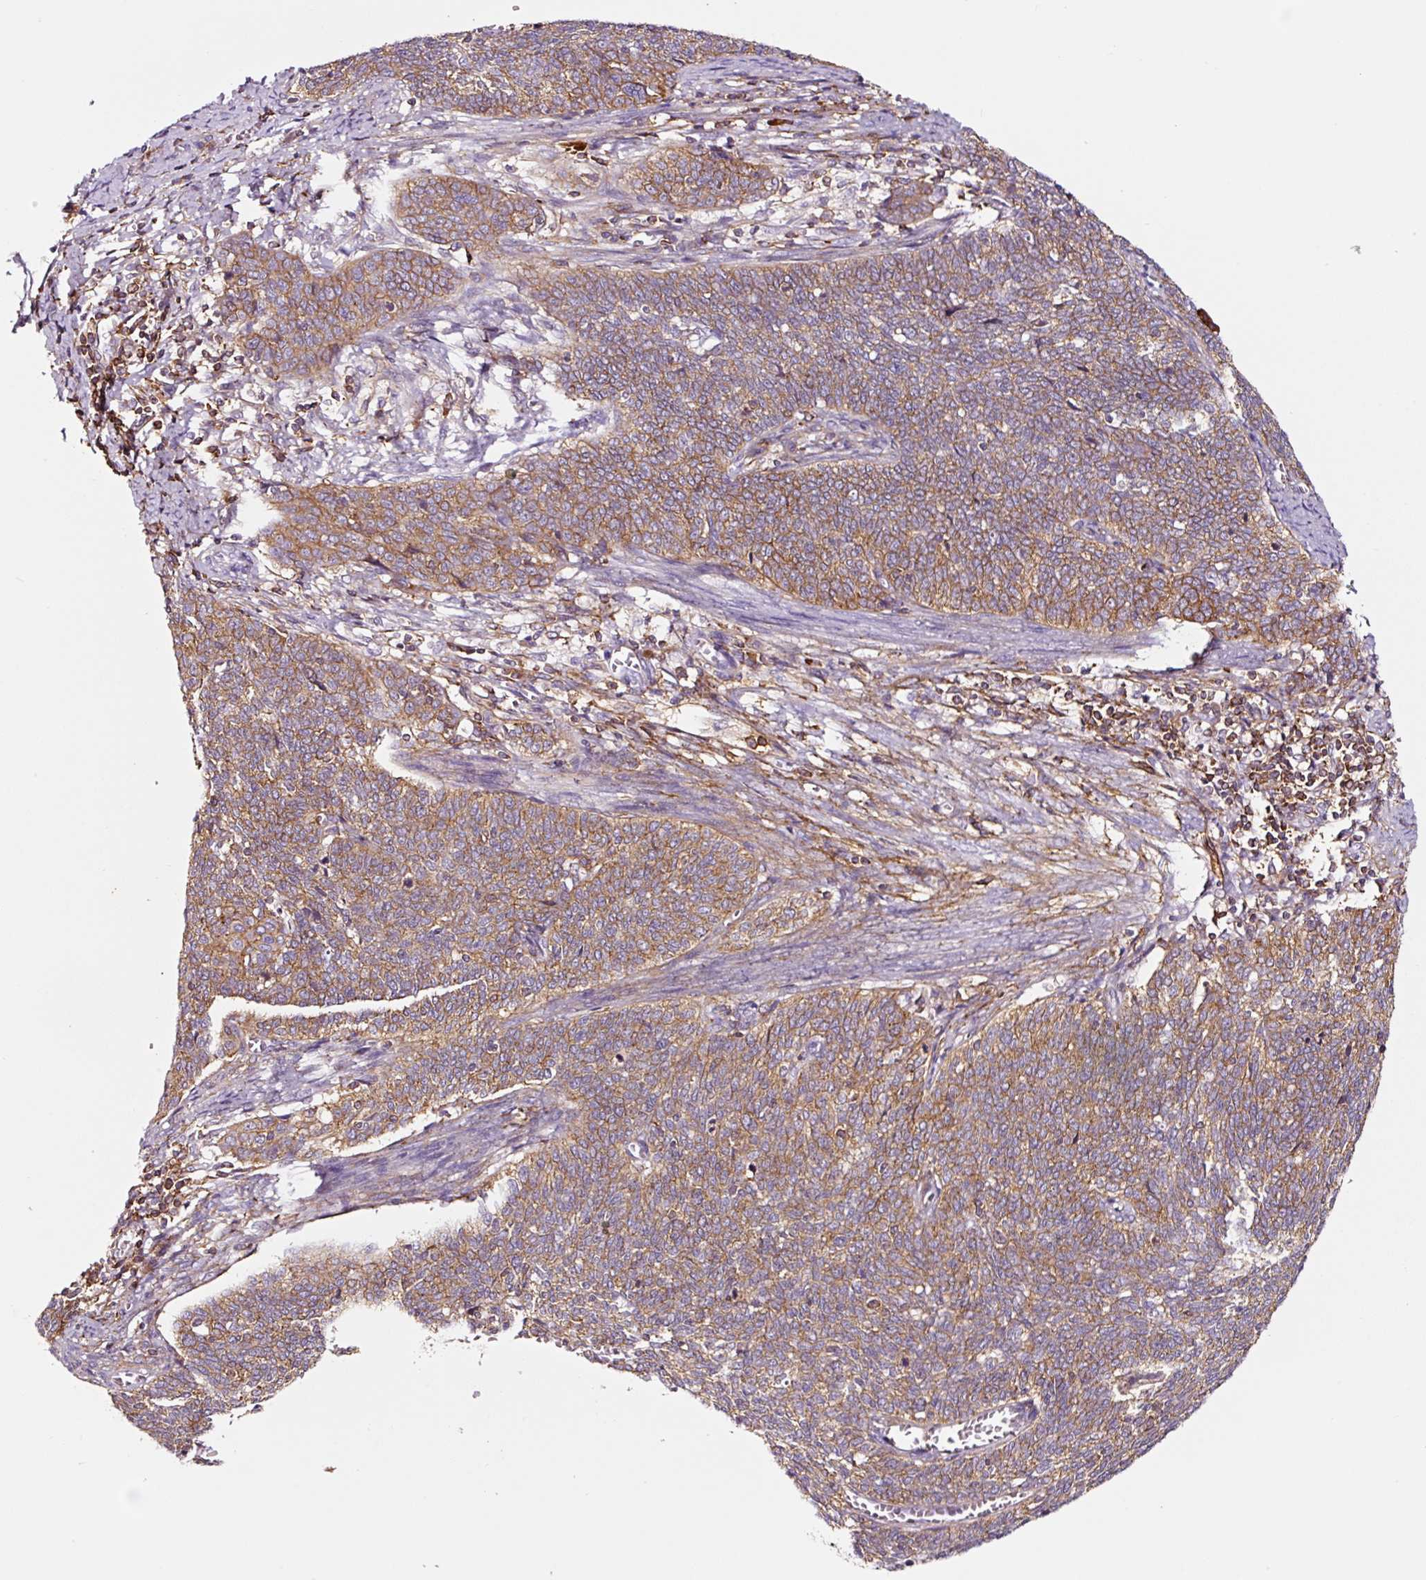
{"staining": {"intensity": "moderate", "quantity": ">75%", "location": "cytoplasmic/membranous"}, "tissue": "cervical cancer", "cell_type": "Tumor cells", "image_type": "cancer", "snomed": [{"axis": "morphology", "description": "Squamous cell carcinoma, NOS"}, {"axis": "topography", "description": "Cervix"}], "caption": "Cervical squamous cell carcinoma tissue reveals moderate cytoplasmic/membranous expression in about >75% of tumor cells, visualized by immunohistochemistry.", "gene": "ADD3", "patient": {"sex": "female", "age": 39}}